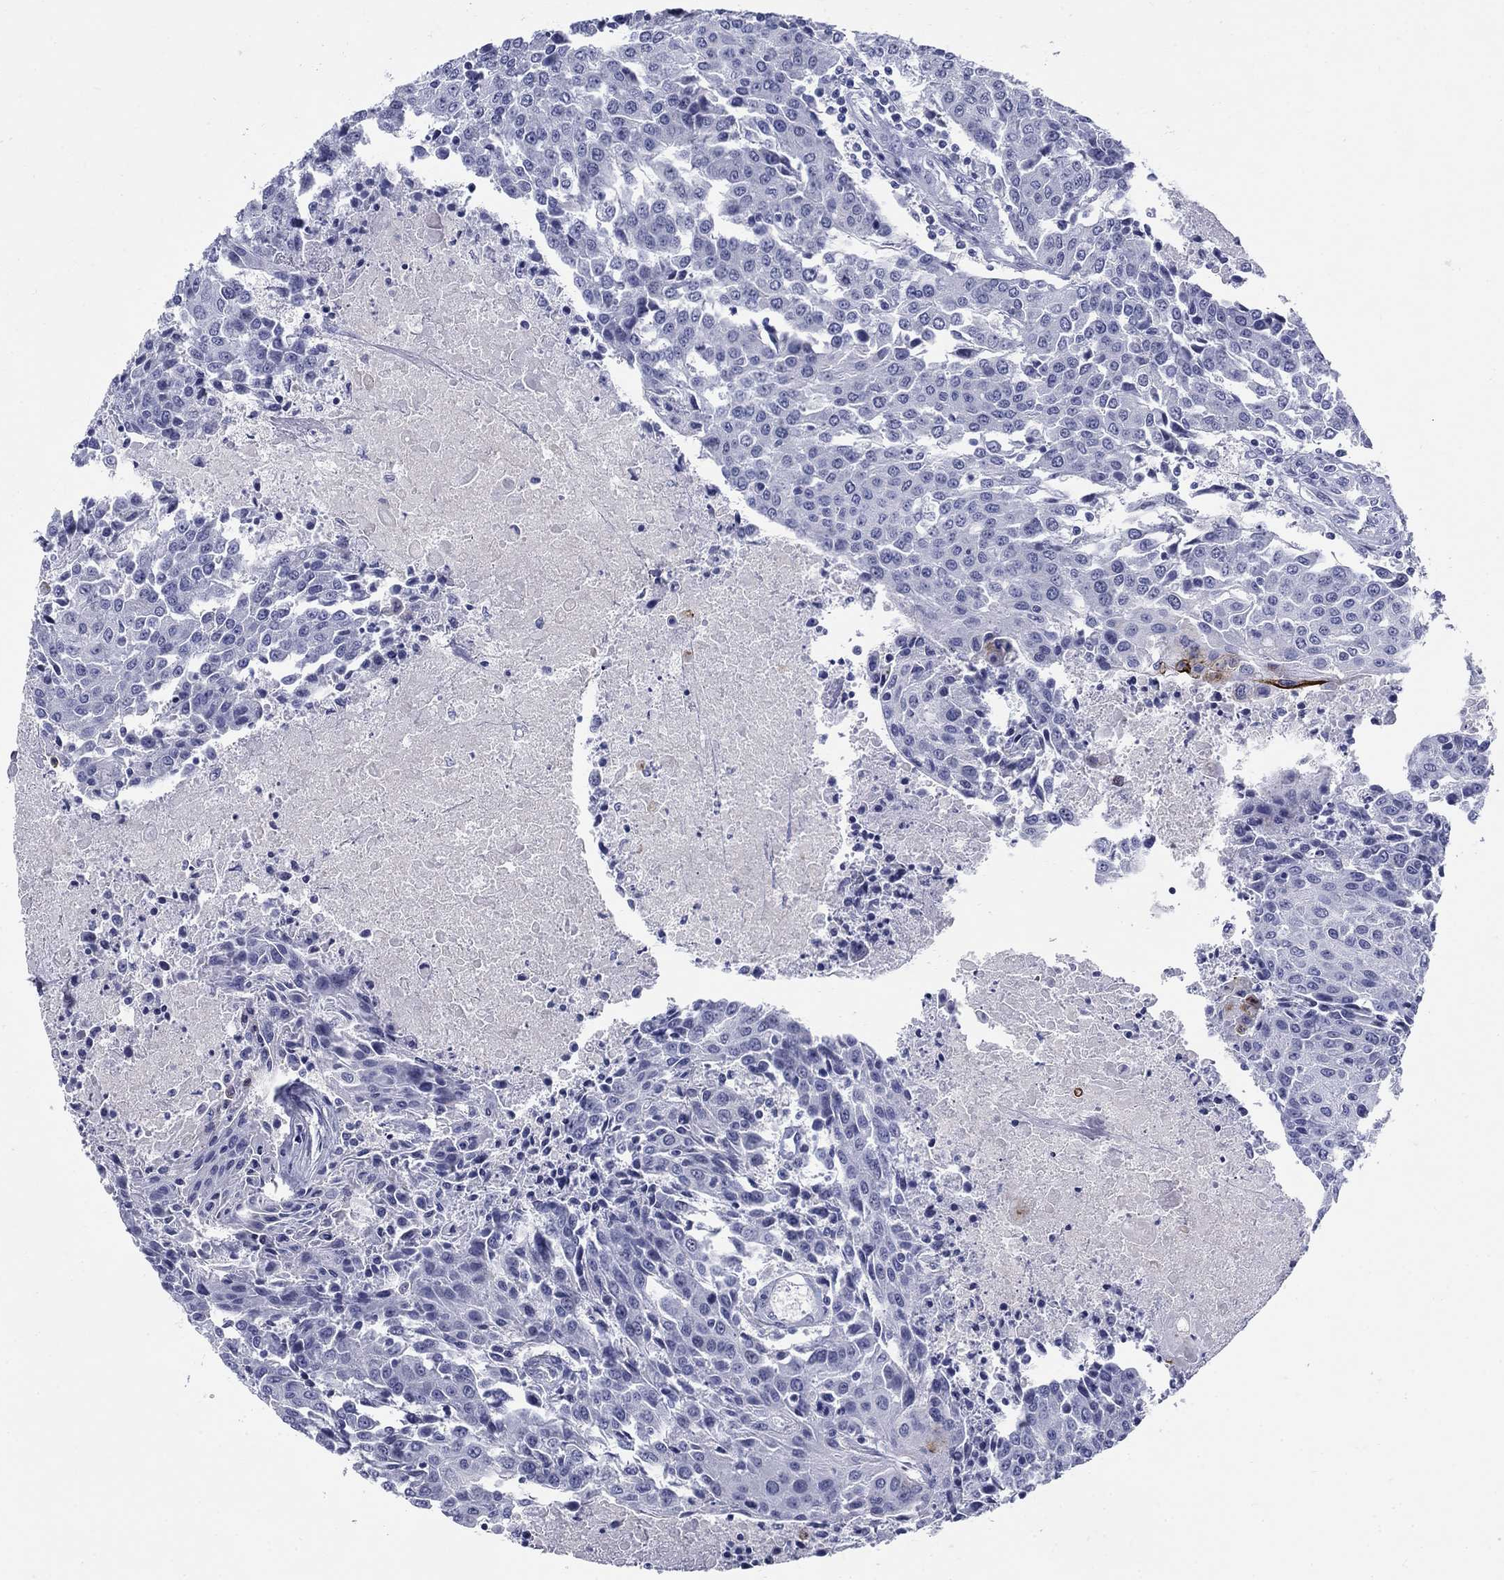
{"staining": {"intensity": "strong", "quantity": "<25%", "location": "cytoplasmic/membranous"}, "tissue": "urothelial cancer", "cell_type": "Tumor cells", "image_type": "cancer", "snomed": [{"axis": "morphology", "description": "Urothelial carcinoma, High grade"}, {"axis": "topography", "description": "Urinary bladder"}], "caption": "Strong cytoplasmic/membranous staining is seen in about <25% of tumor cells in urothelial carcinoma (high-grade).", "gene": "C4orf19", "patient": {"sex": "female", "age": 85}}